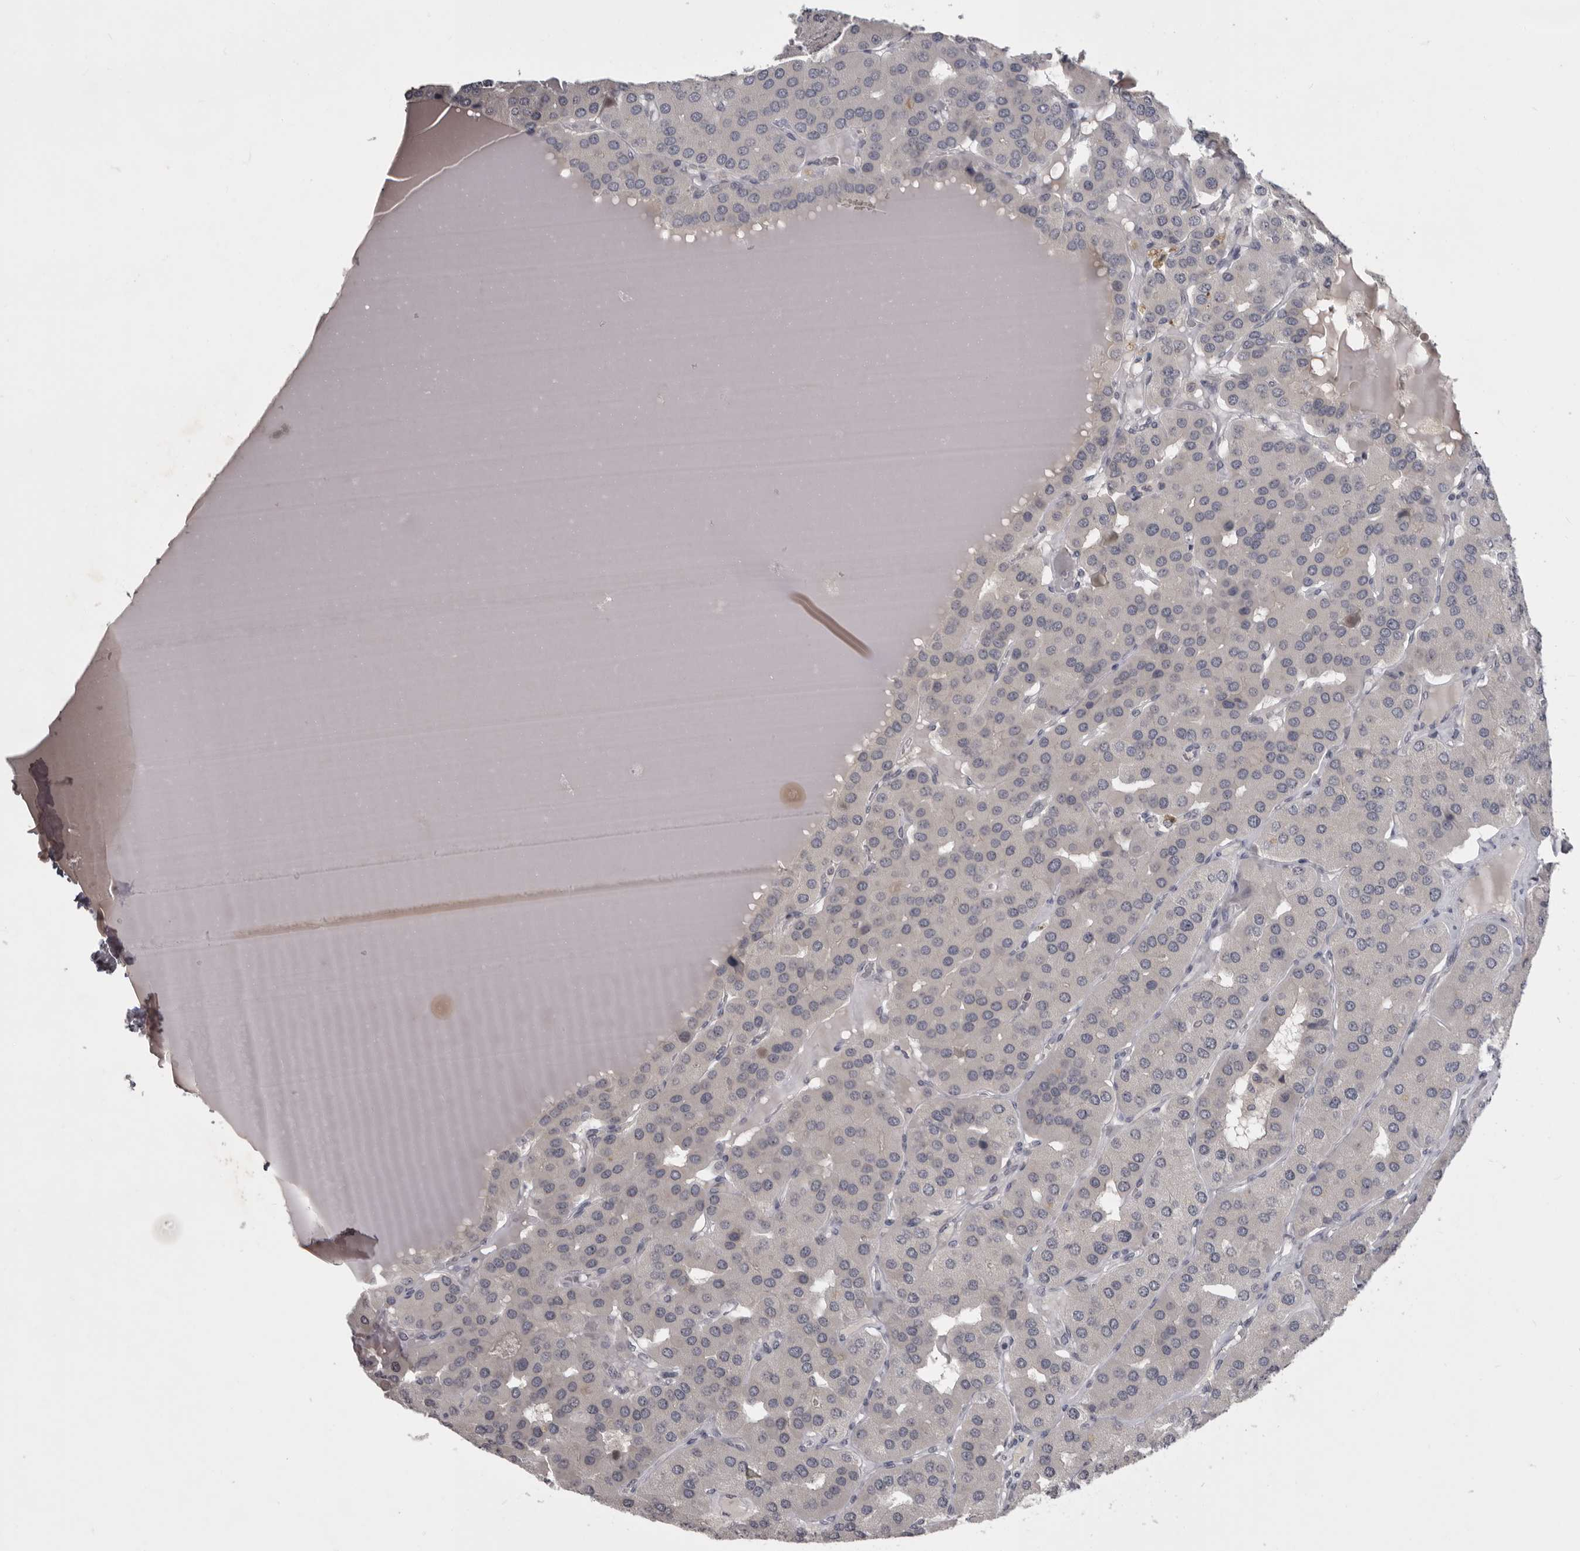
{"staining": {"intensity": "negative", "quantity": "none", "location": "none"}, "tissue": "parathyroid gland", "cell_type": "Glandular cells", "image_type": "normal", "snomed": [{"axis": "morphology", "description": "Normal tissue, NOS"}, {"axis": "morphology", "description": "Adenoma, NOS"}, {"axis": "topography", "description": "Parathyroid gland"}], "caption": "Immunohistochemistry (IHC) histopathology image of benign parathyroid gland: human parathyroid gland stained with DAB (3,3'-diaminobenzidine) reveals no significant protein expression in glandular cells. The staining was performed using DAB (3,3'-diaminobenzidine) to visualize the protein expression in brown, while the nuclei were stained in blue with hematoxylin (Magnification: 20x).", "gene": "MRTO4", "patient": {"sex": "female", "age": 86}}